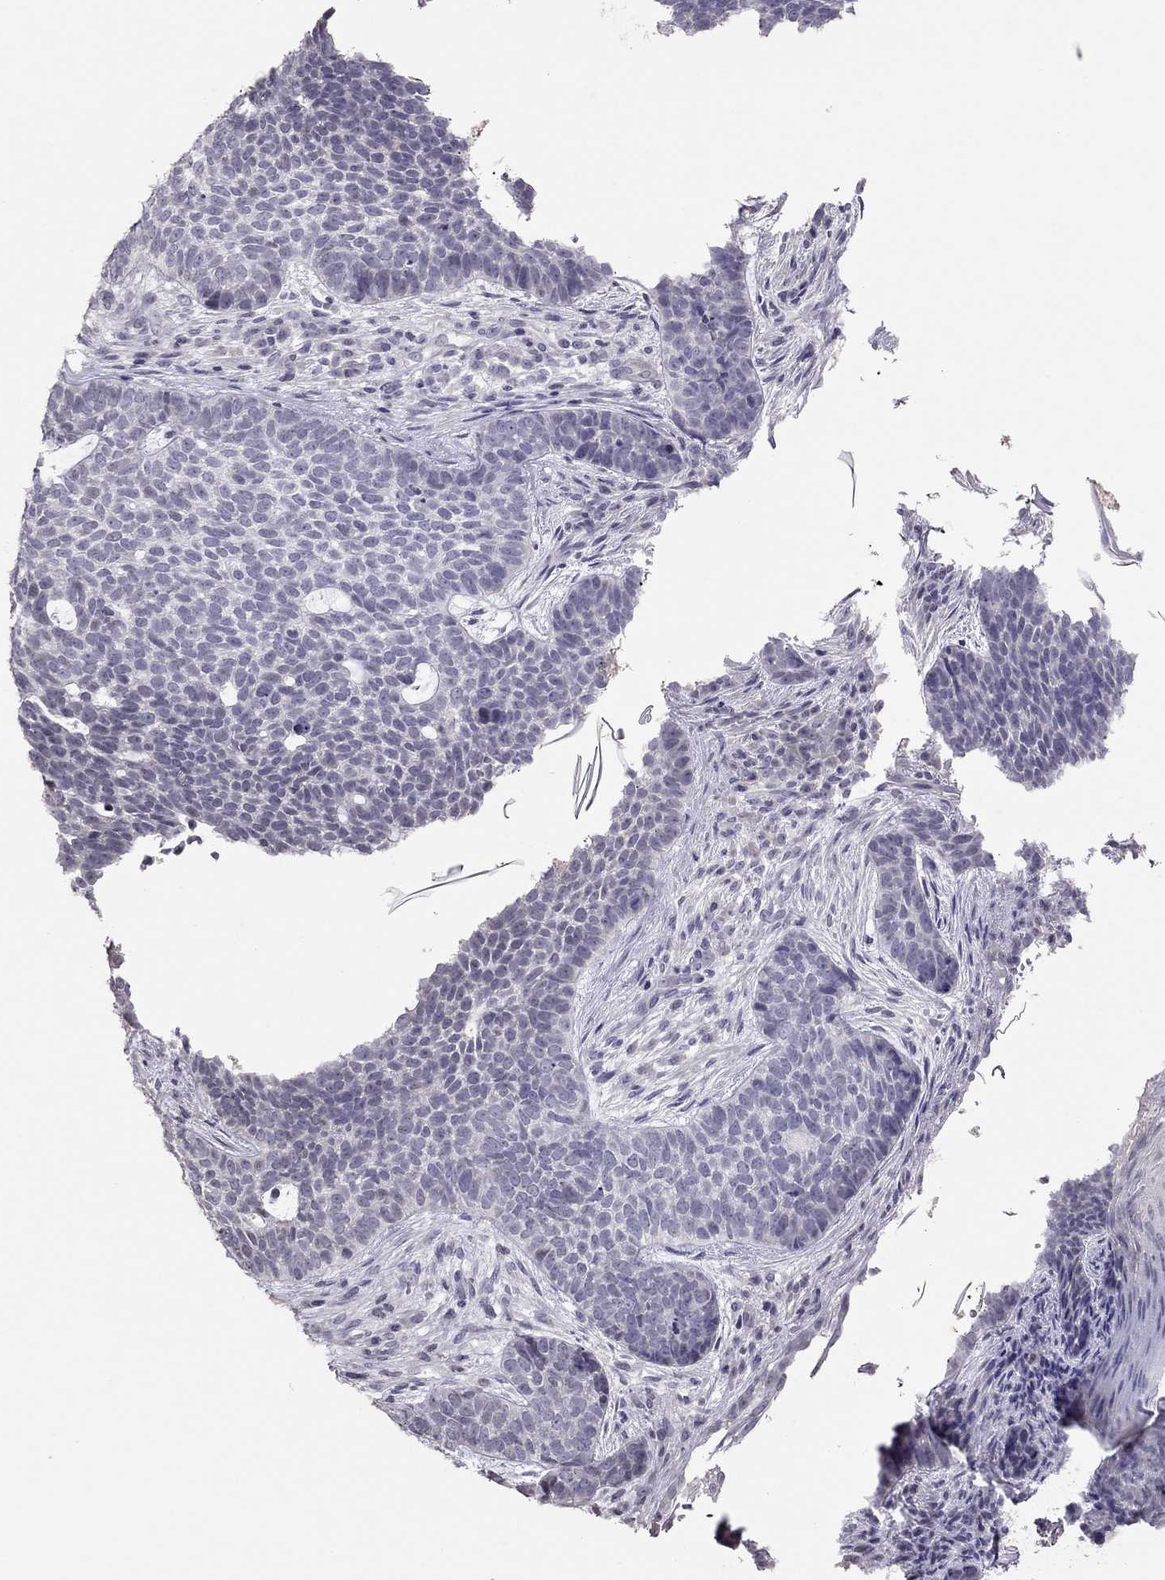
{"staining": {"intensity": "negative", "quantity": "none", "location": "none"}, "tissue": "skin cancer", "cell_type": "Tumor cells", "image_type": "cancer", "snomed": [{"axis": "morphology", "description": "Basal cell carcinoma"}, {"axis": "topography", "description": "Skin"}], "caption": "The immunohistochemistry histopathology image has no significant expression in tumor cells of skin cancer (basal cell carcinoma) tissue.", "gene": "TSHB", "patient": {"sex": "female", "age": 69}}